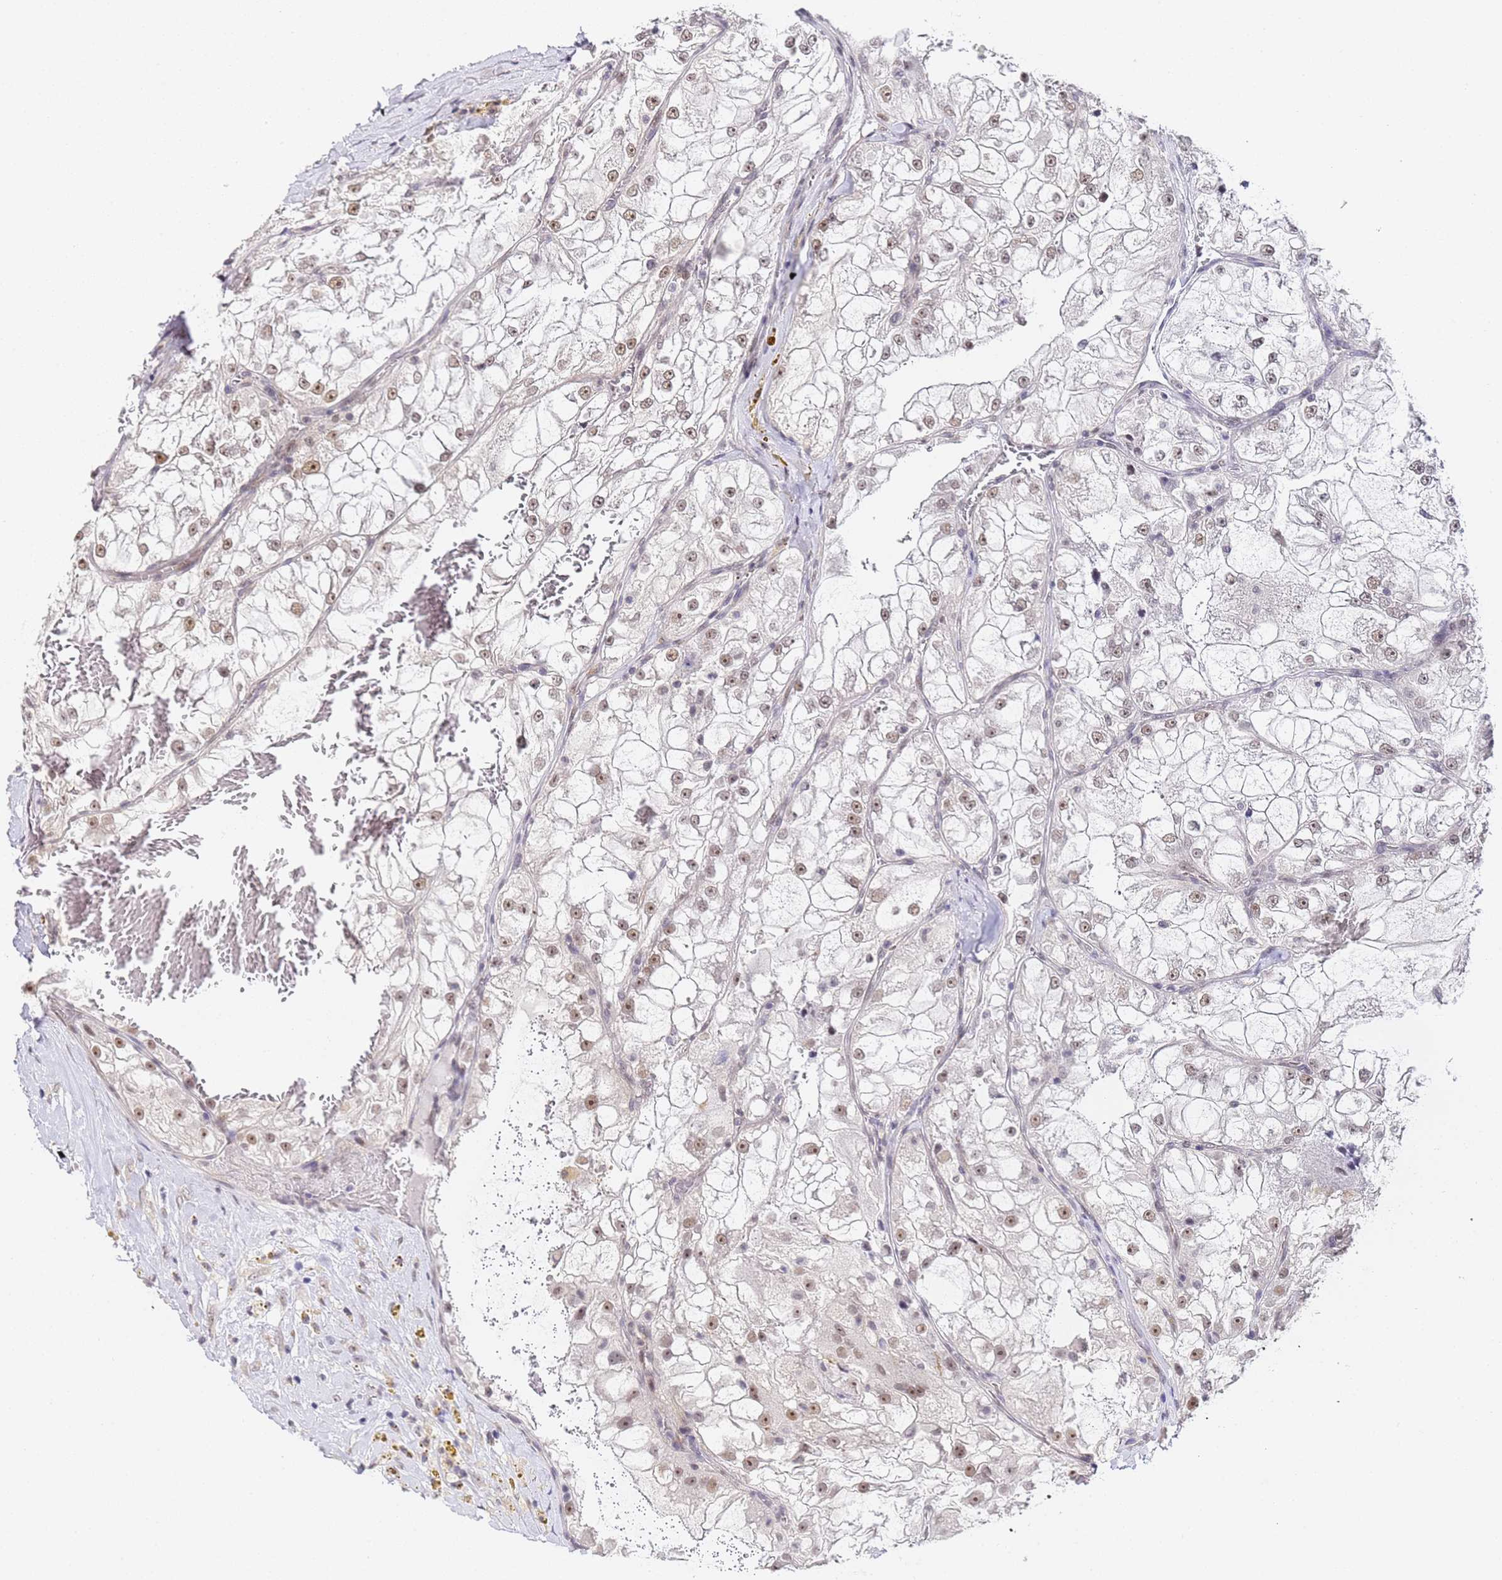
{"staining": {"intensity": "weak", "quantity": "25%-75%", "location": "nuclear"}, "tissue": "renal cancer", "cell_type": "Tumor cells", "image_type": "cancer", "snomed": [{"axis": "morphology", "description": "Adenocarcinoma, NOS"}, {"axis": "topography", "description": "Kidney"}], "caption": "Protein analysis of renal adenocarcinoma tissue displays weak nuclear positivity in about 25%-75% of tumor cells. (IHC, brightfield microscopy, high magnification).", "gene": "LSM3", "patient": {"sex": "female", "age": 72}}